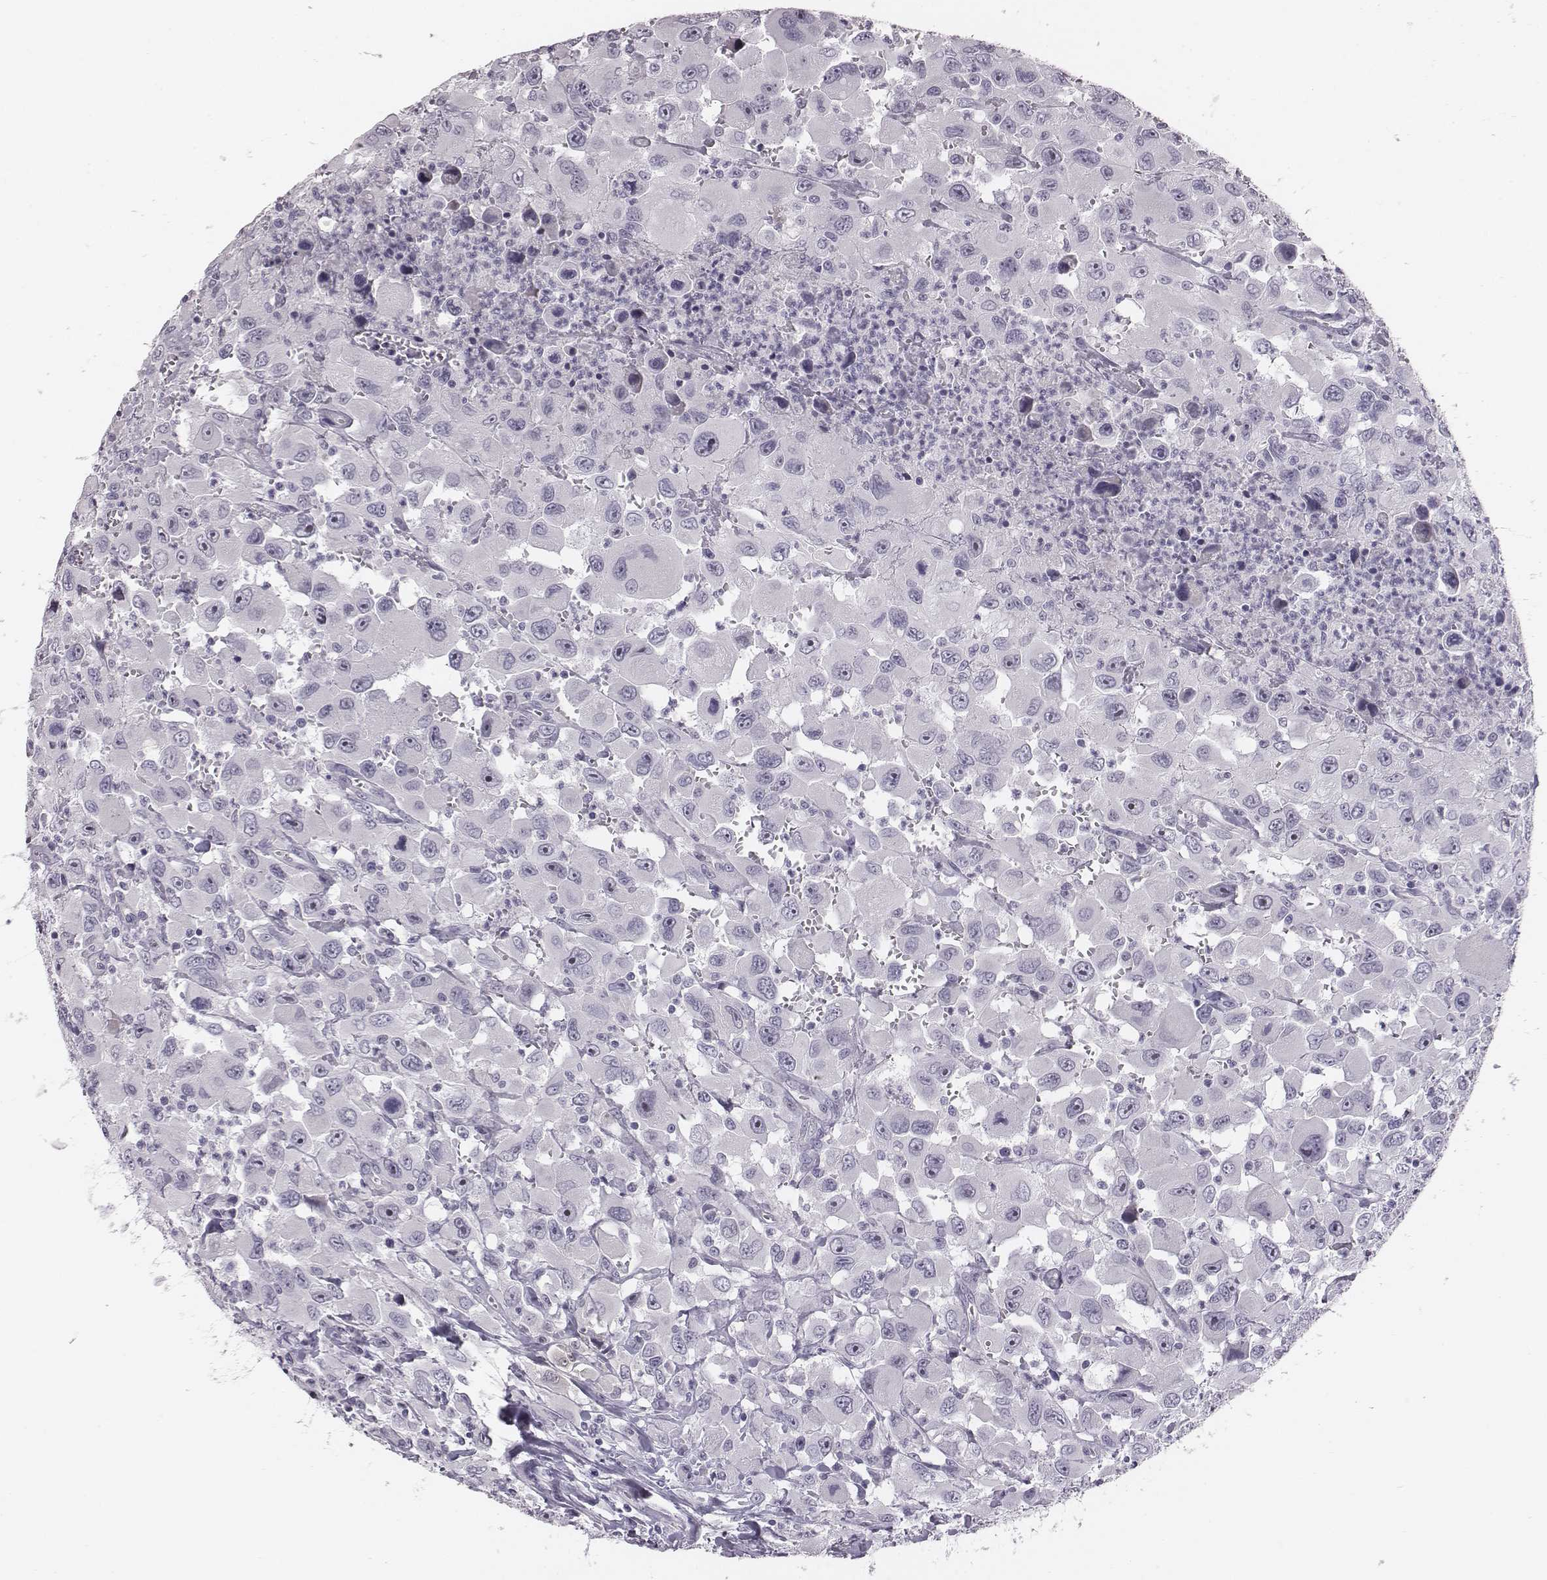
{"staining": {"intensity": "negative", "quantity": "none", "location": "none"}, "tissue": "head and neck cancer", "cell_type": "Tumor cells", "image_type": "cancer", "snomed": [{"axis": "morphology", "description": "Squamous cell carcinoma, NOS"}, {"axis": "morphology", "description": "Squamous cell carcinoma, metastatic, NOS"}, {"axis": "topography", "description": "Oral tissue"}, {"axis": "topography", "description": "Head-Neck"}], "caption": "Immunohistochemical staining of human metastatic squamous cell carcinoma (head and neck) demonstrates no significant positivity in tumor cells. (Immunohistochemistry, brightfield microscopy, high magnification).", "gene": "CACNG4", "patient": {"sex": "female", "age": 85}}